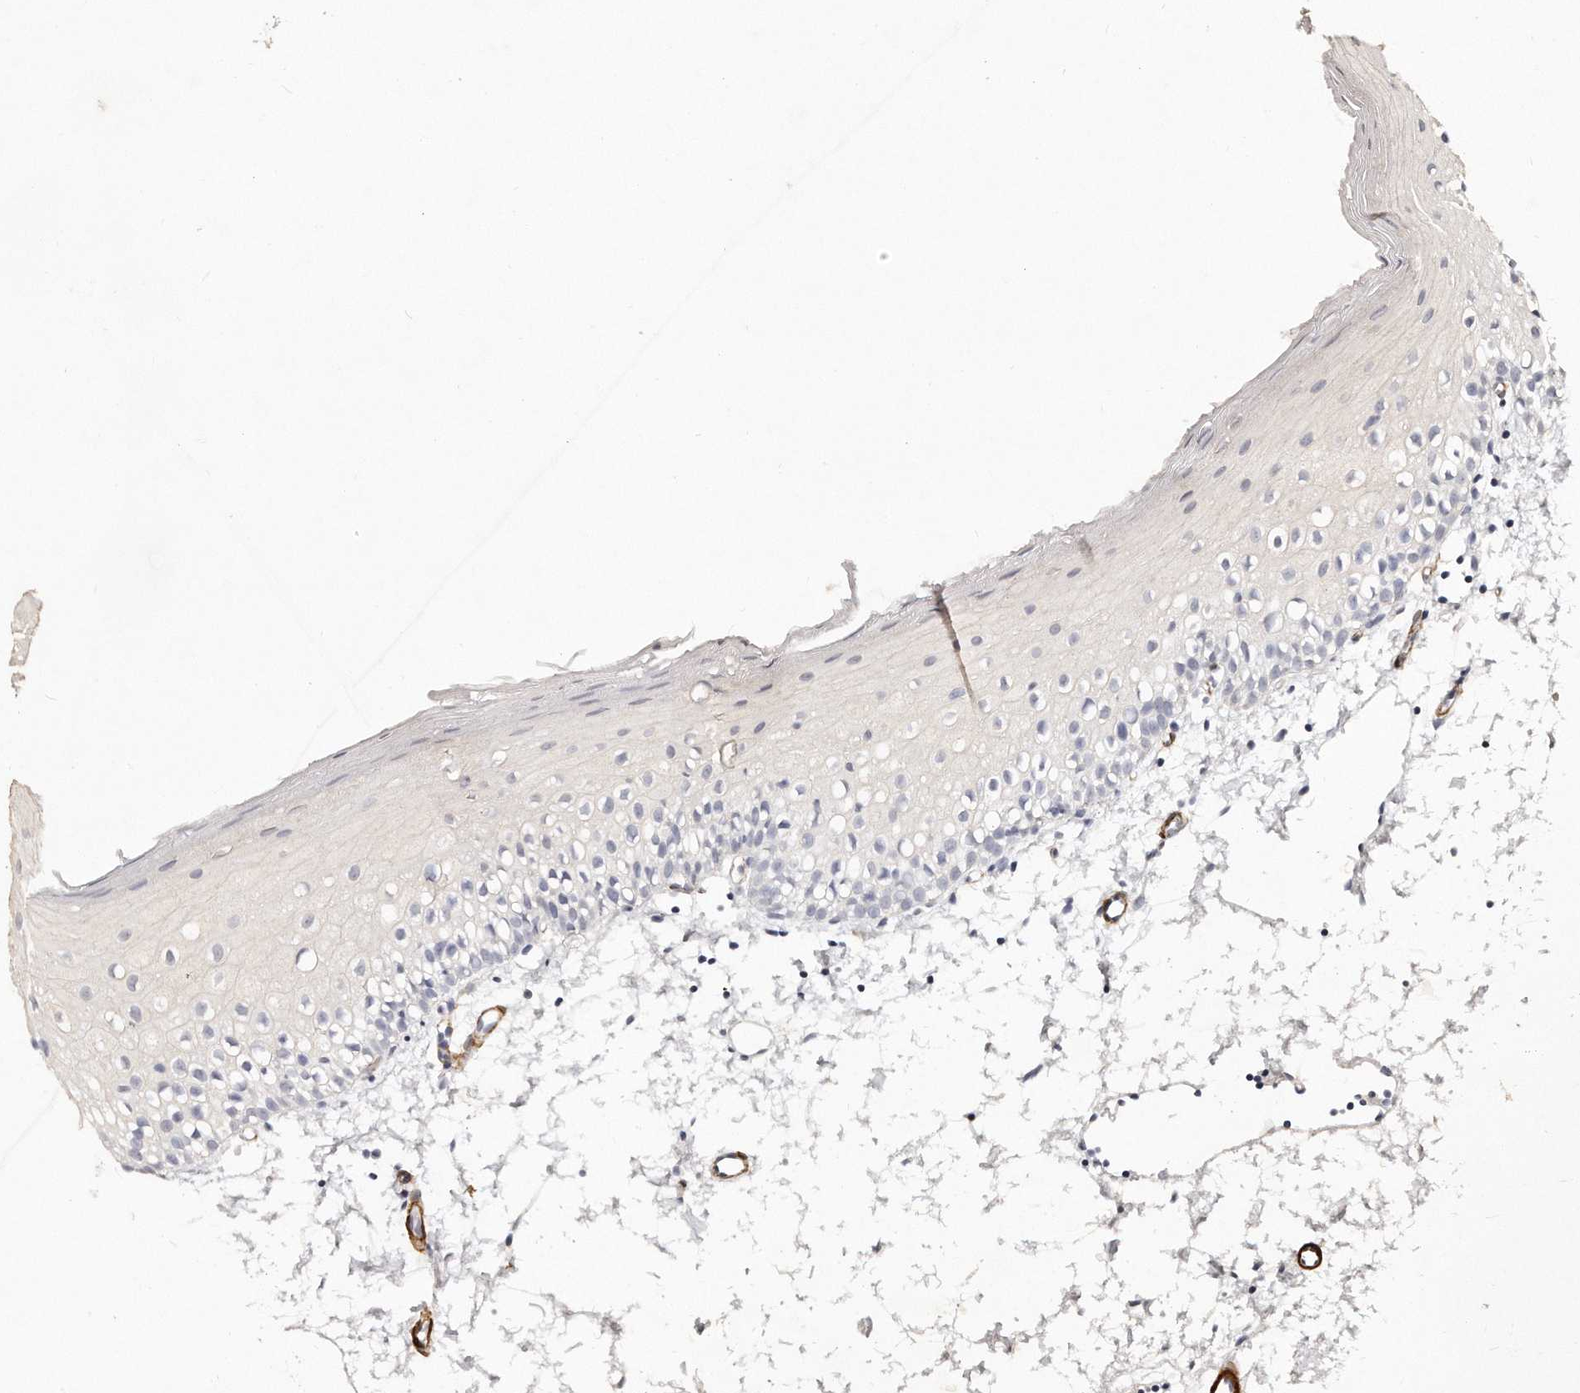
{"staining": {"intensity": "negative", "quantity": "none", "location": "none"}, "tissue": "oral mucosa", "cell_type": "Squamous epithelial cells", "image_type": "normal", "snomed": [{"axis": "morphology", "description": "Normal tissue, NOS"}, {"axis": "topography", "description": "Oral tissue"}], "caption": "Immunohistochemistry (IHC) micrograph of unremarkable human oral mucosa stained for a protein (brown), which reveals no expression in squamous epithelial cells.", "gene": "LMOD1", "patient": {"sex": "male", "age": 28}}